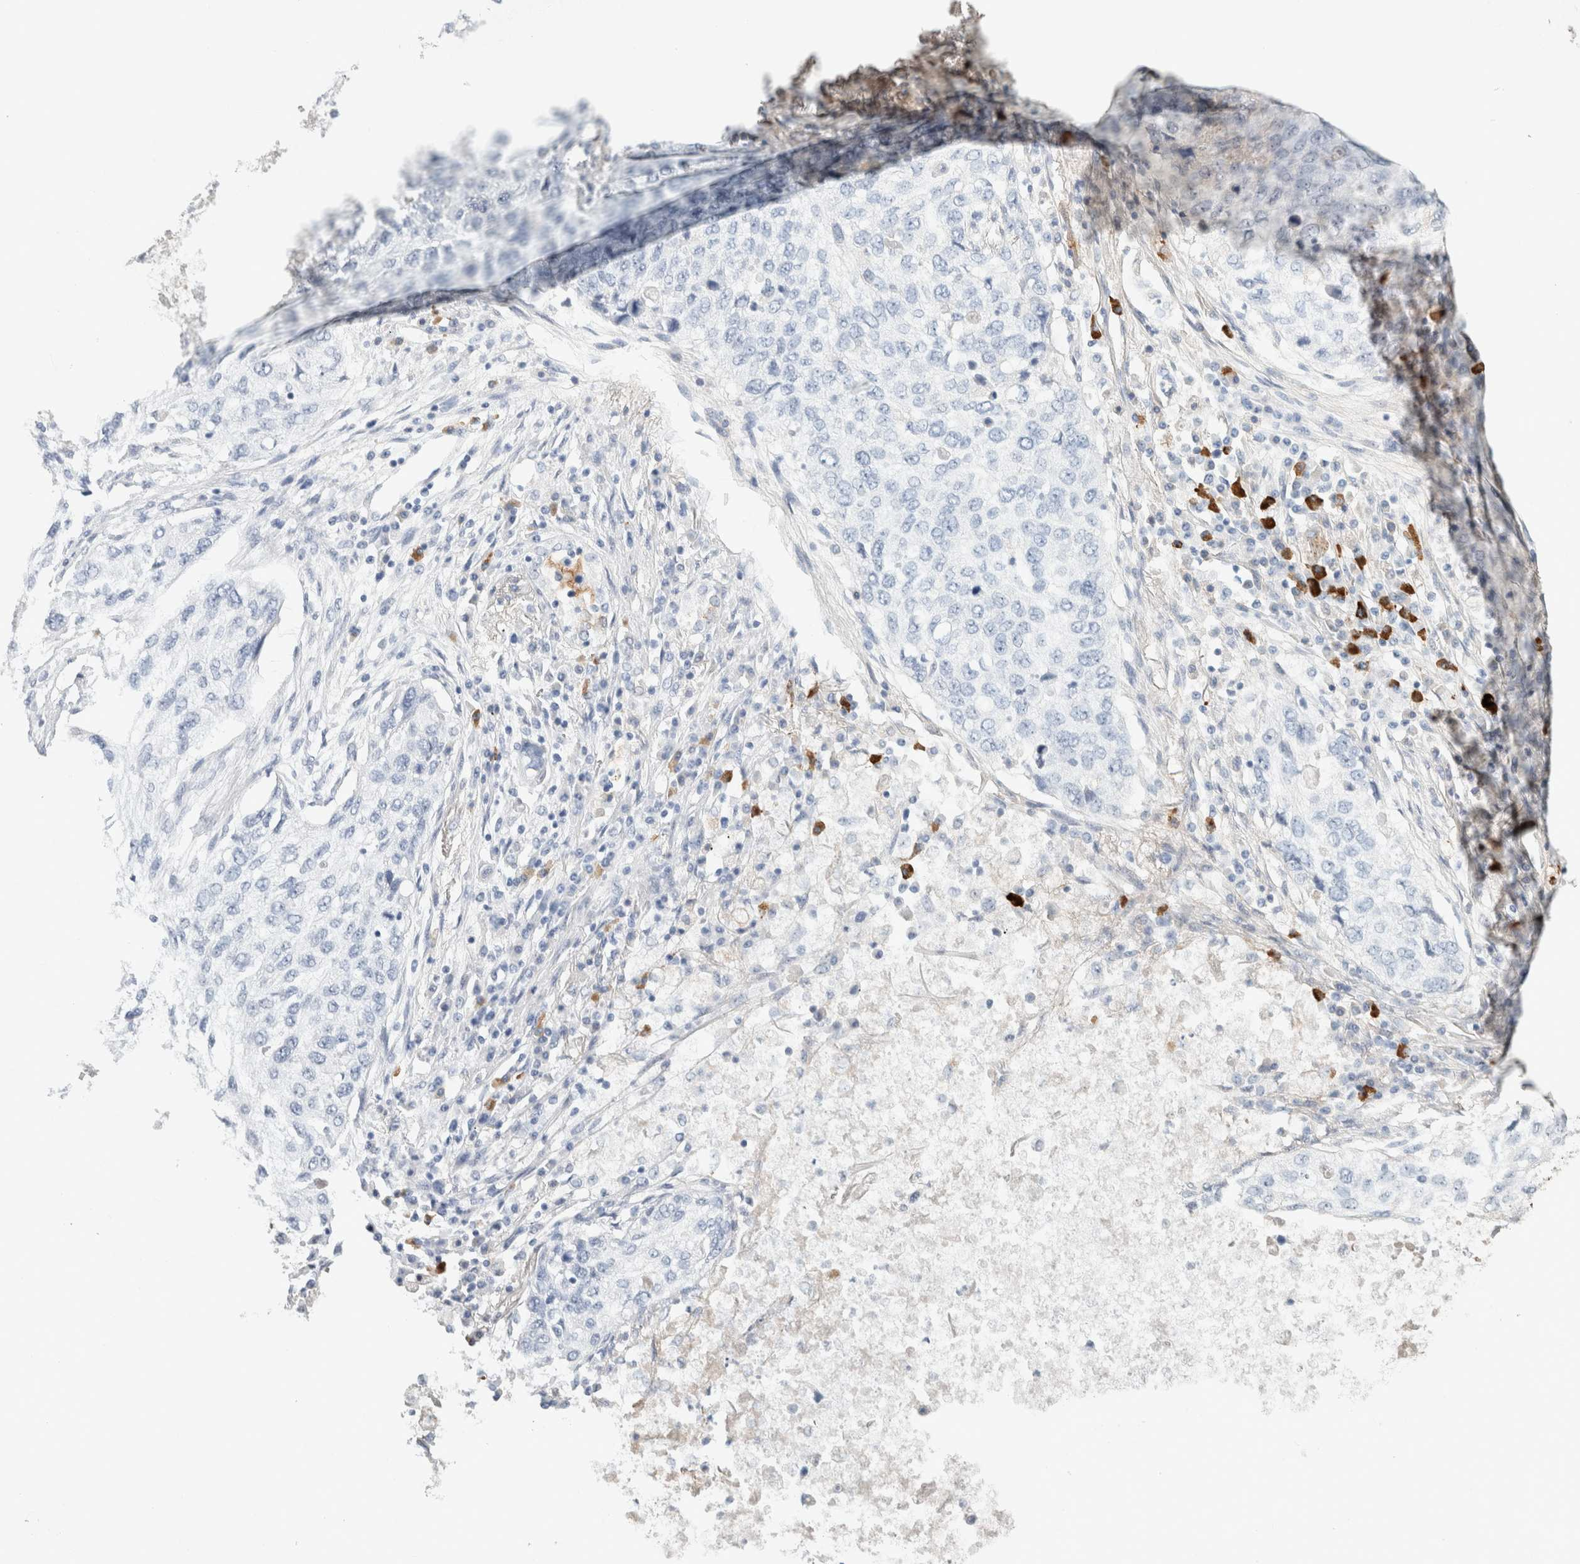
{"staining": {"intensity": "negative", "quantity": "none", "location": "none"}, "tissue": "lung cancer", "cell_type": "Tumor cells", "image_type": "cancer", "snomed": [{"axis": "morphology", "description": "Squamous cell carcinoma, NOS"}, {"axis": "topography", "description": "Lung"}], "caption": "Immunohistochemistry image of neoplastic tissue: human lung squamous cell carcinoma stained with DAB shows no significant protein expression in tumor cells.", "gene": "IL6", "patient": {"sex": "female", "age": 63}}